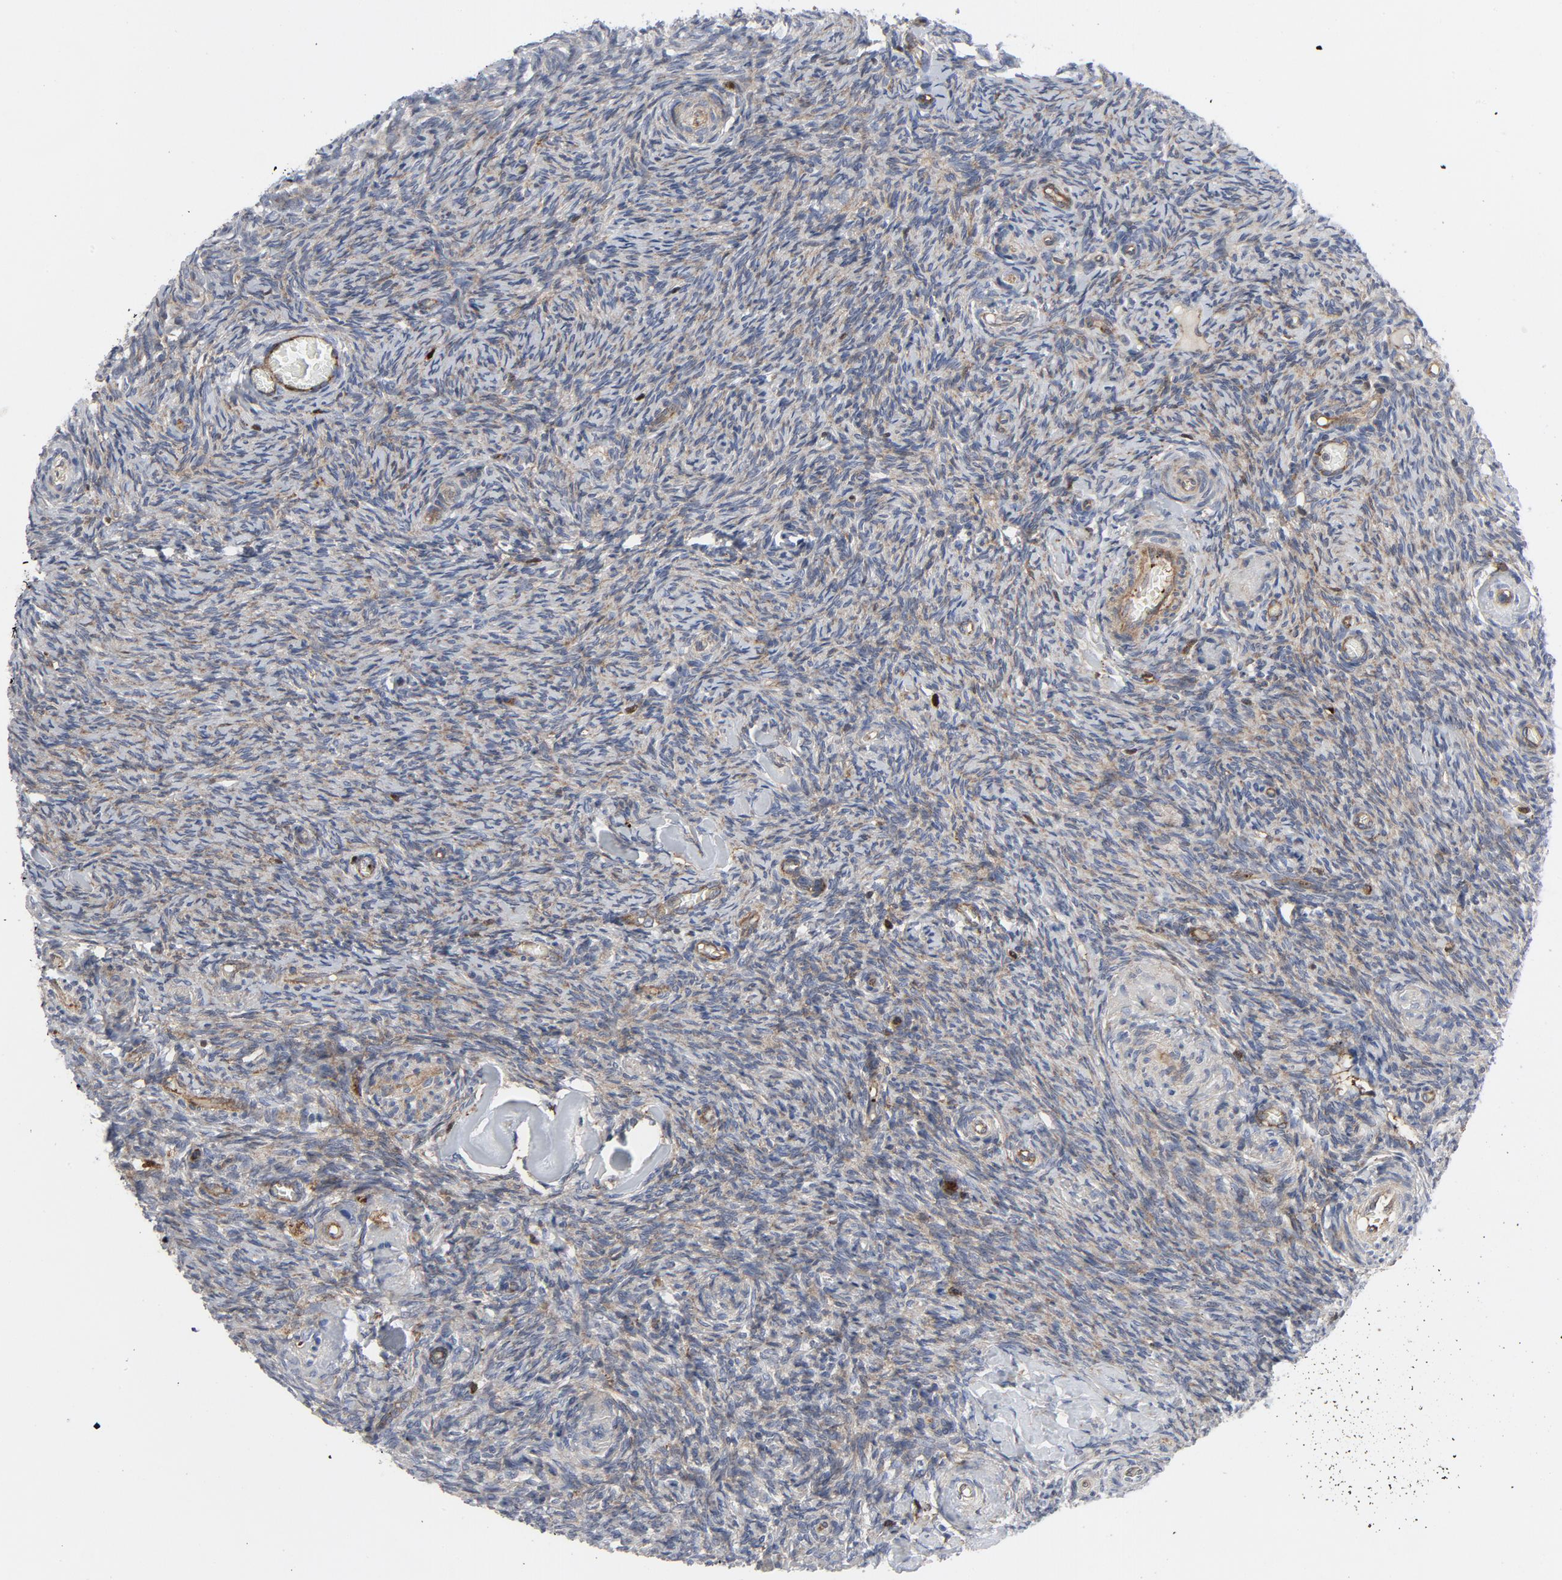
{"staining": {"intensity": "weak", "quantity": "25%-75%", "location": "cytoplasmic/membranous"}, "tissue": "ovary", "cell_type": "Ovarian stroma cells", "image_type": "normal", "snomed": [{"axis": "morphology", "description": "Normal tissue, NOS"}, {"axis": "topography", "description": "Ovary"}], "caption": "Ovary was stained to show a protein in brown. There is low levels of weak cytoplasmic/membranous positivity in about 25%-75% of ovarian stroma cells. The protein of interest is stained brown, and the nuclei are stained in blue (DAB (3,3'-diaminobenzidine) IHC with brightfield microscopy, high magnification).", "gene": "YES1", "patient": {"sex": "female", "age": 60}}